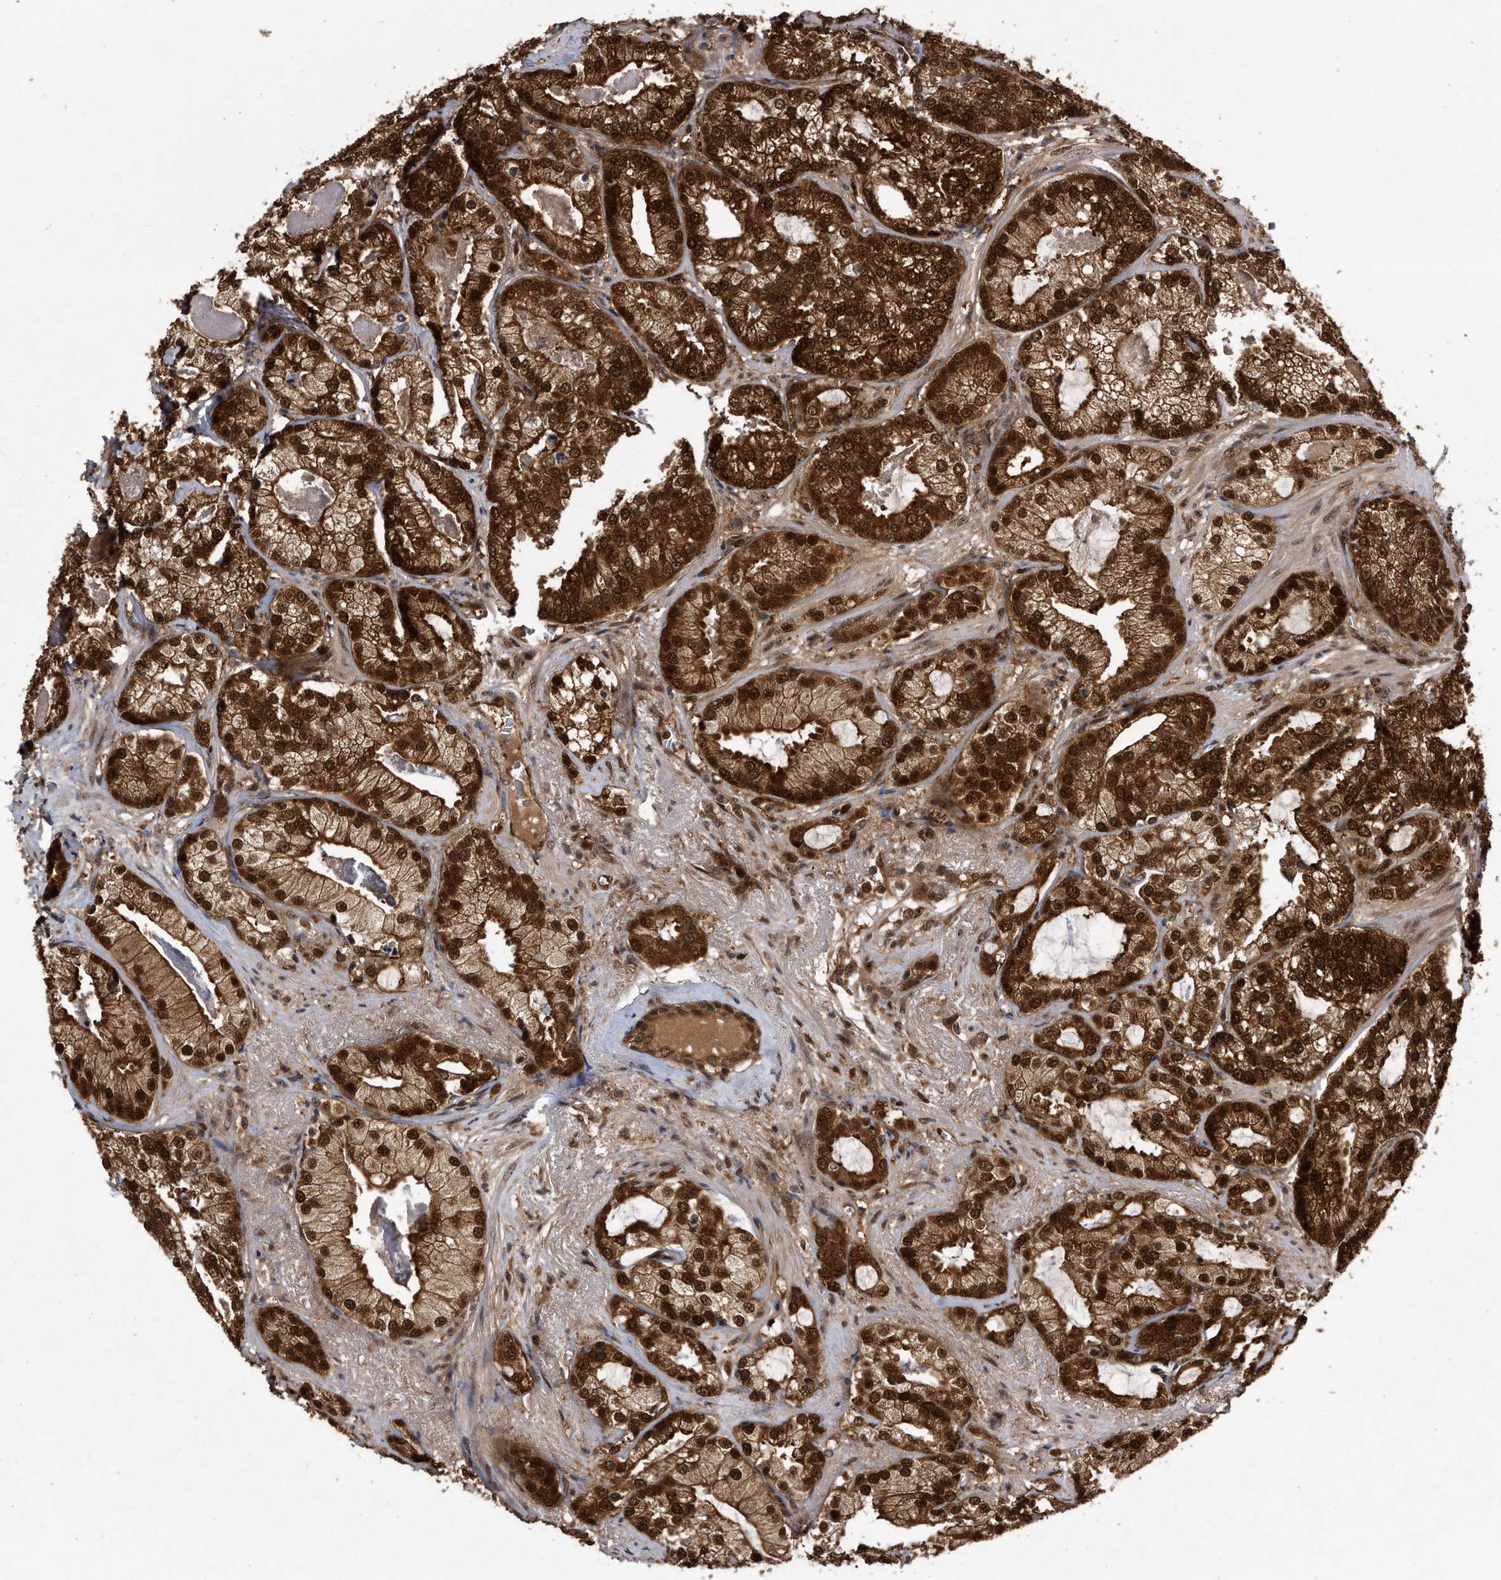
{"staining": {"intensity": "strong", "quantity": ">75%", "location": "cytoplasmic/membranous,nuclear"}, "tissue": "prostate cancer", "cell_type": "Tumor cells", "image_type": "cancer", "snomed": [{"axis": "morphology", "description": "Normal morphology"}, {"axis": "morphology", "description": "Adenocarcinoma, Low grade"}, {"axis": "topography", "description": "Prostate"}], "caption": "The photomicrograph demonstrates immunohistochemical staining of prostate cancer. There is strong cytoplasmic/membranous and nuclear positivity is appreciated in approximately >75% of tumor cells.", "gene": "RAD23B", "patient": {"sex": "male", "age": 72}}